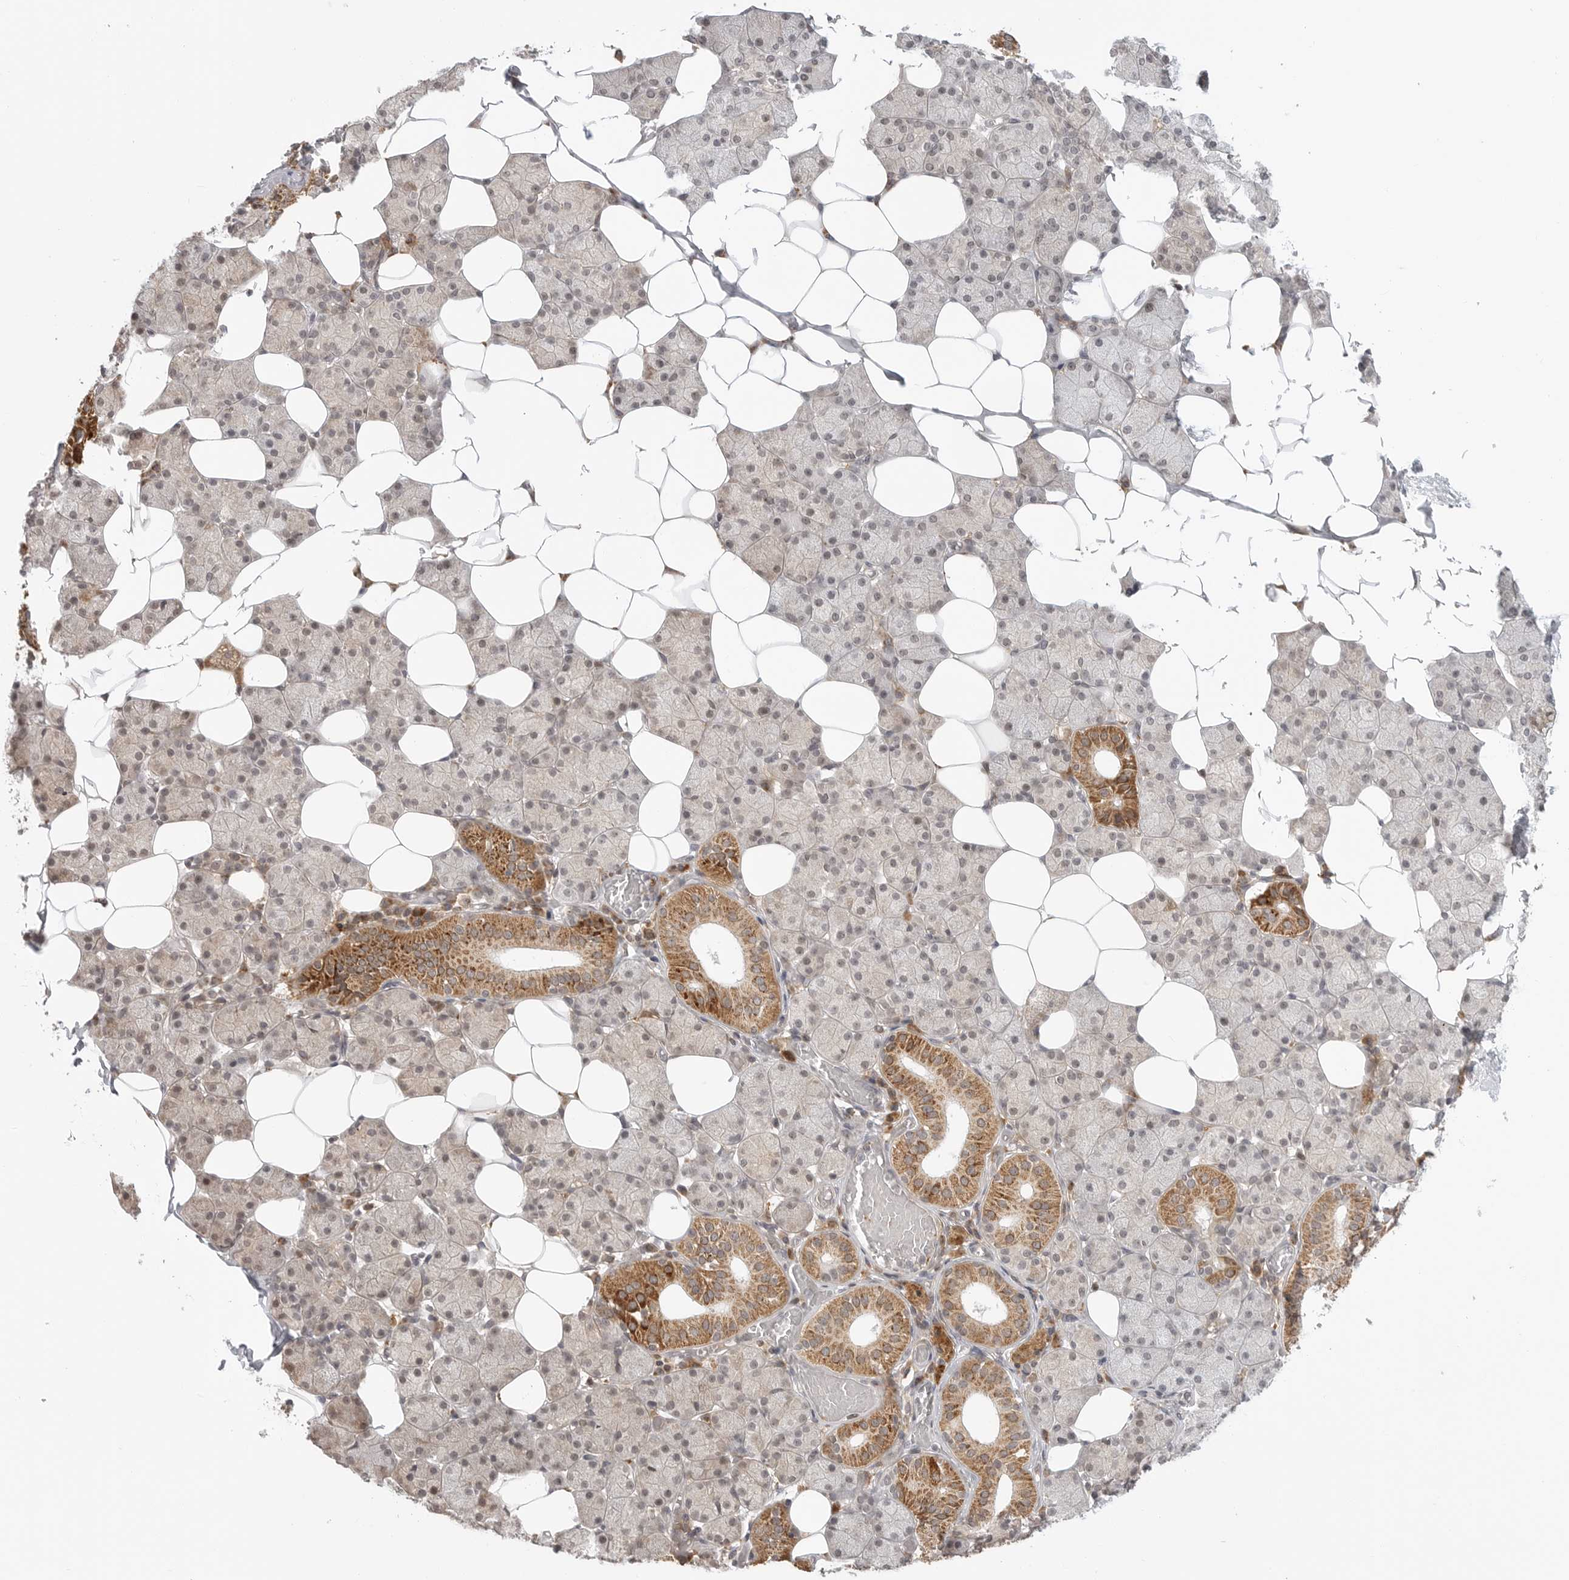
{"staining": {"intensity": "moderate", "quantity": "<25%", "location": "cytoplasmic/membranous"}, "tissue": "salivary gland", "cell_type": "Glandular cells", "image_type": "normal", "snomed": [{"axis": "morphology", "description": "Normal tissue, NOS"}, {"axis": "topography", "description": "Salivary gland"}], "caption": "Immunohistochemical staining of benign salivary gland exhibits <25% levels of moderate cytoplasmic/membranous protein positivity in approximately <25% of glandular cells. (Stains: DAB in brown, nuclei in blue, Microscopy: brightfield microscopy at high magnification).", "gene": "KALRN", "patient": {"sex": "female", "age": 33}}